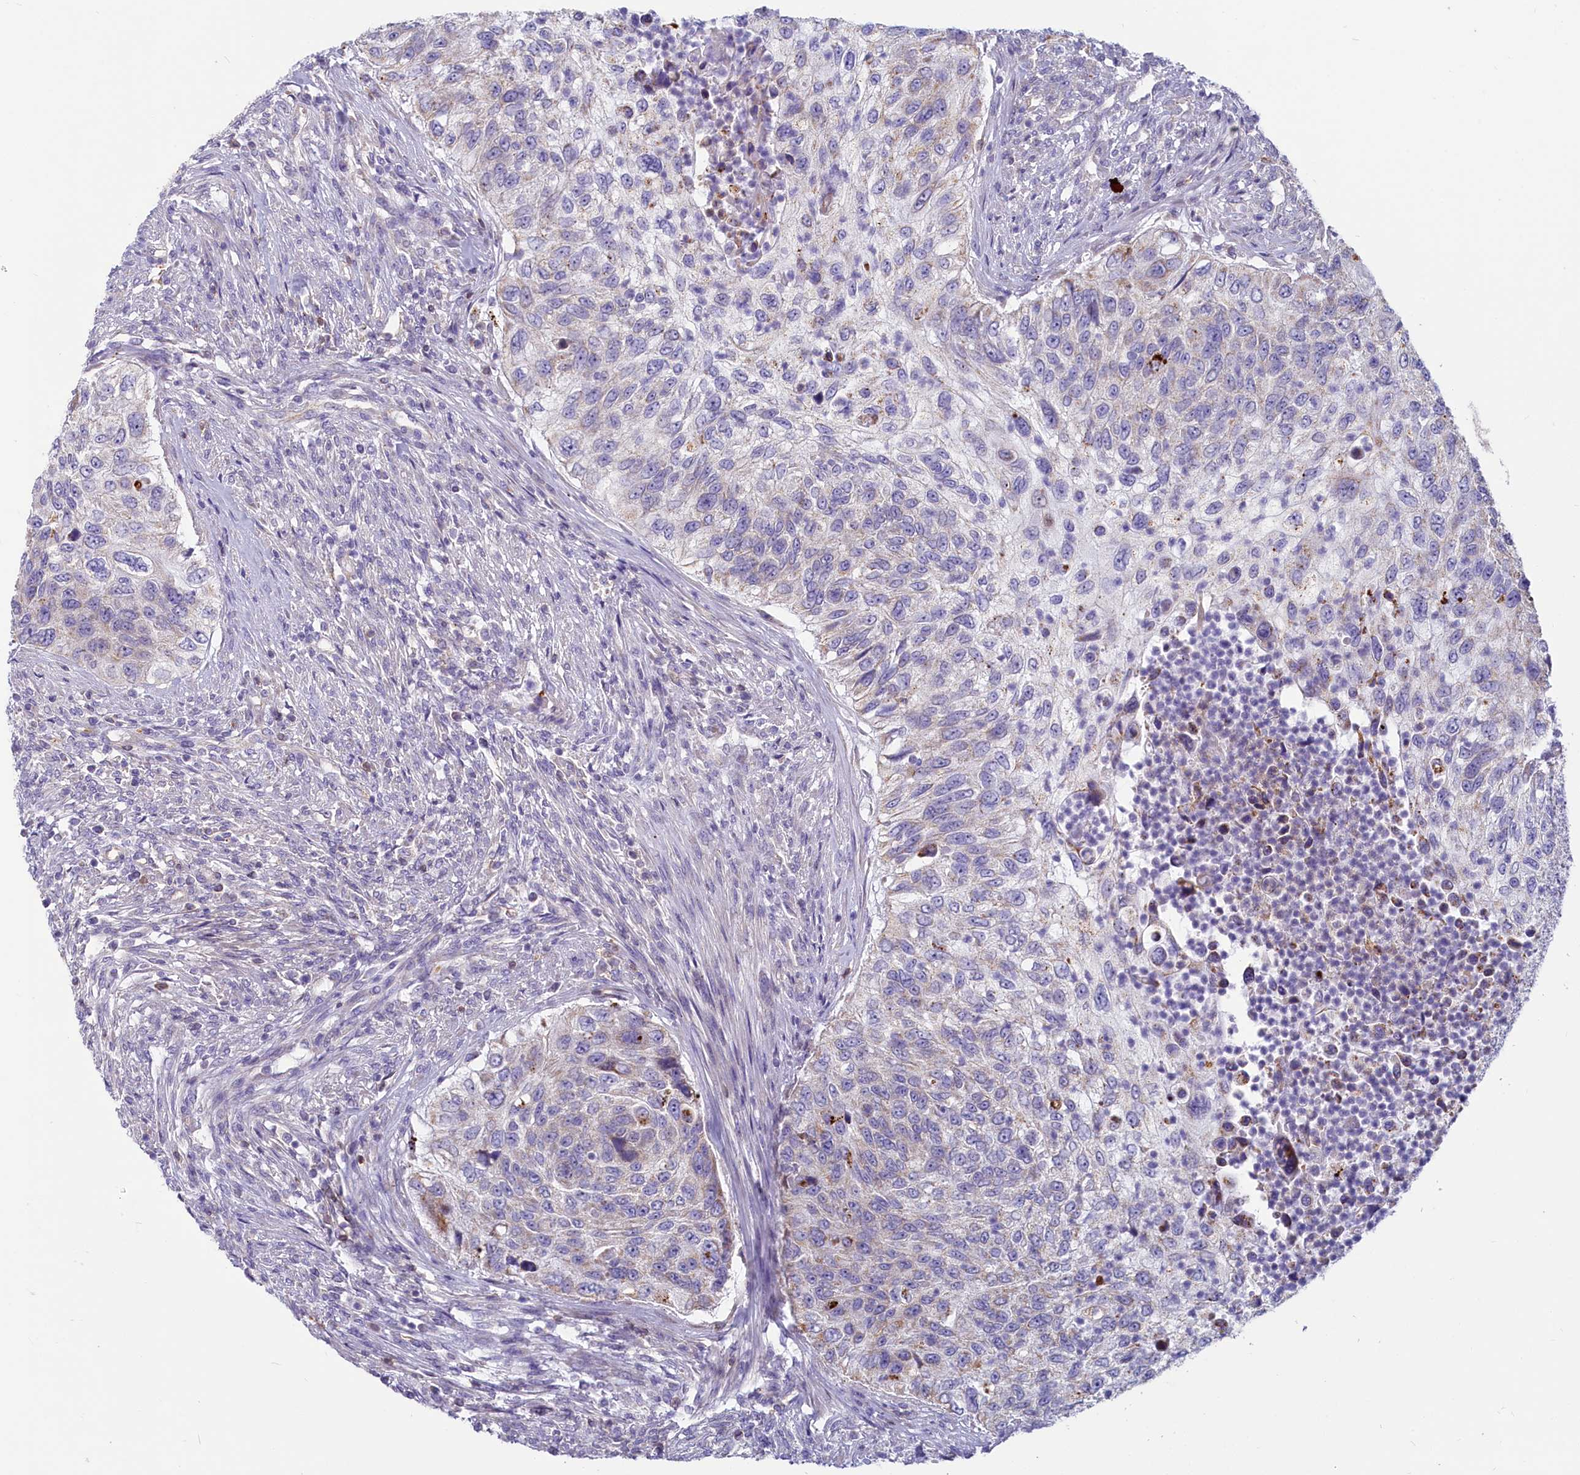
{"staining": {"intensity": "negative", "quantity": "none", "location": "none"}, "tissue": "urothelial cancer", "cell_type": "Tumor cells", "image_type": "cancer", "snomed": [{"axis": "morphology", "description": "Urothelial carcinoma, High grade"}, {"axis": "topography", "description": "Urinary bladder"}], "caption": "Immunohistochemistry of human urothelial carcinoma (high-grade) exhibits no expression in tumor cells.", "gene": "LMOD3", "patient": {"sex": "female", "age": 60}}